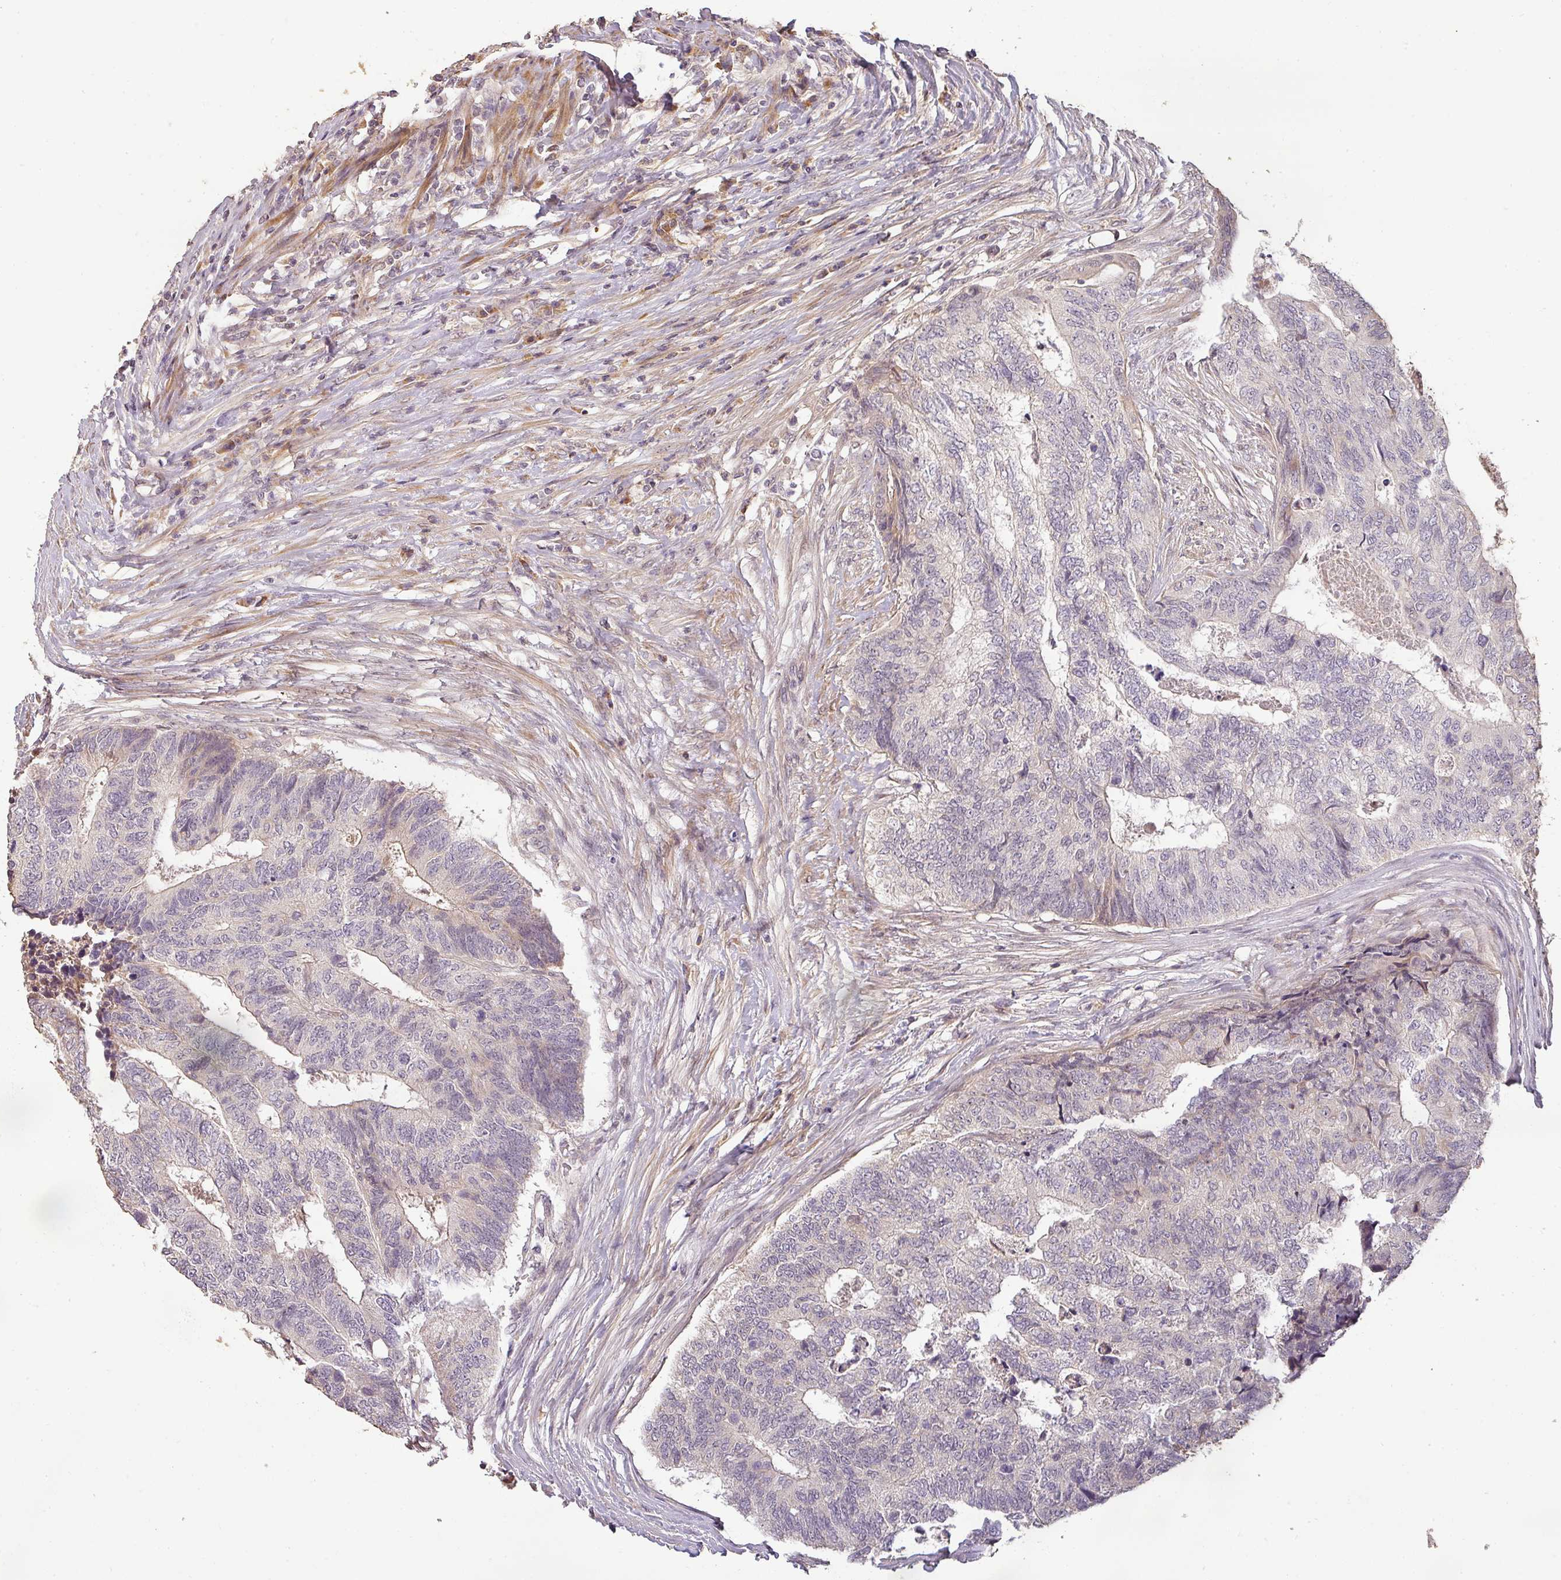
{"staining": {"intensity": "negative", "quantity": "none", "location": "none"}, "tissue": "colorectal cancer", "cell_type": "Tumor cells", "image_type": "cancer", "snomed": [{"axis": "morphology", "description": "Adenocarcinoma, NOS"}, {"axis": "topography", "description": "Colon"}], "caption": "IHC image of neoplastic tissue: colorectal cancer stained with DAB shows no significant protein expression in tumor cells. (Stains: DAB immunohistochemistry (IHC) with hematoxylin counter stain, Microscopy: brightfield microscopy at high magnification).", "gene": "BPIFB3", "patient": {"sex": "female", "age": 67}}